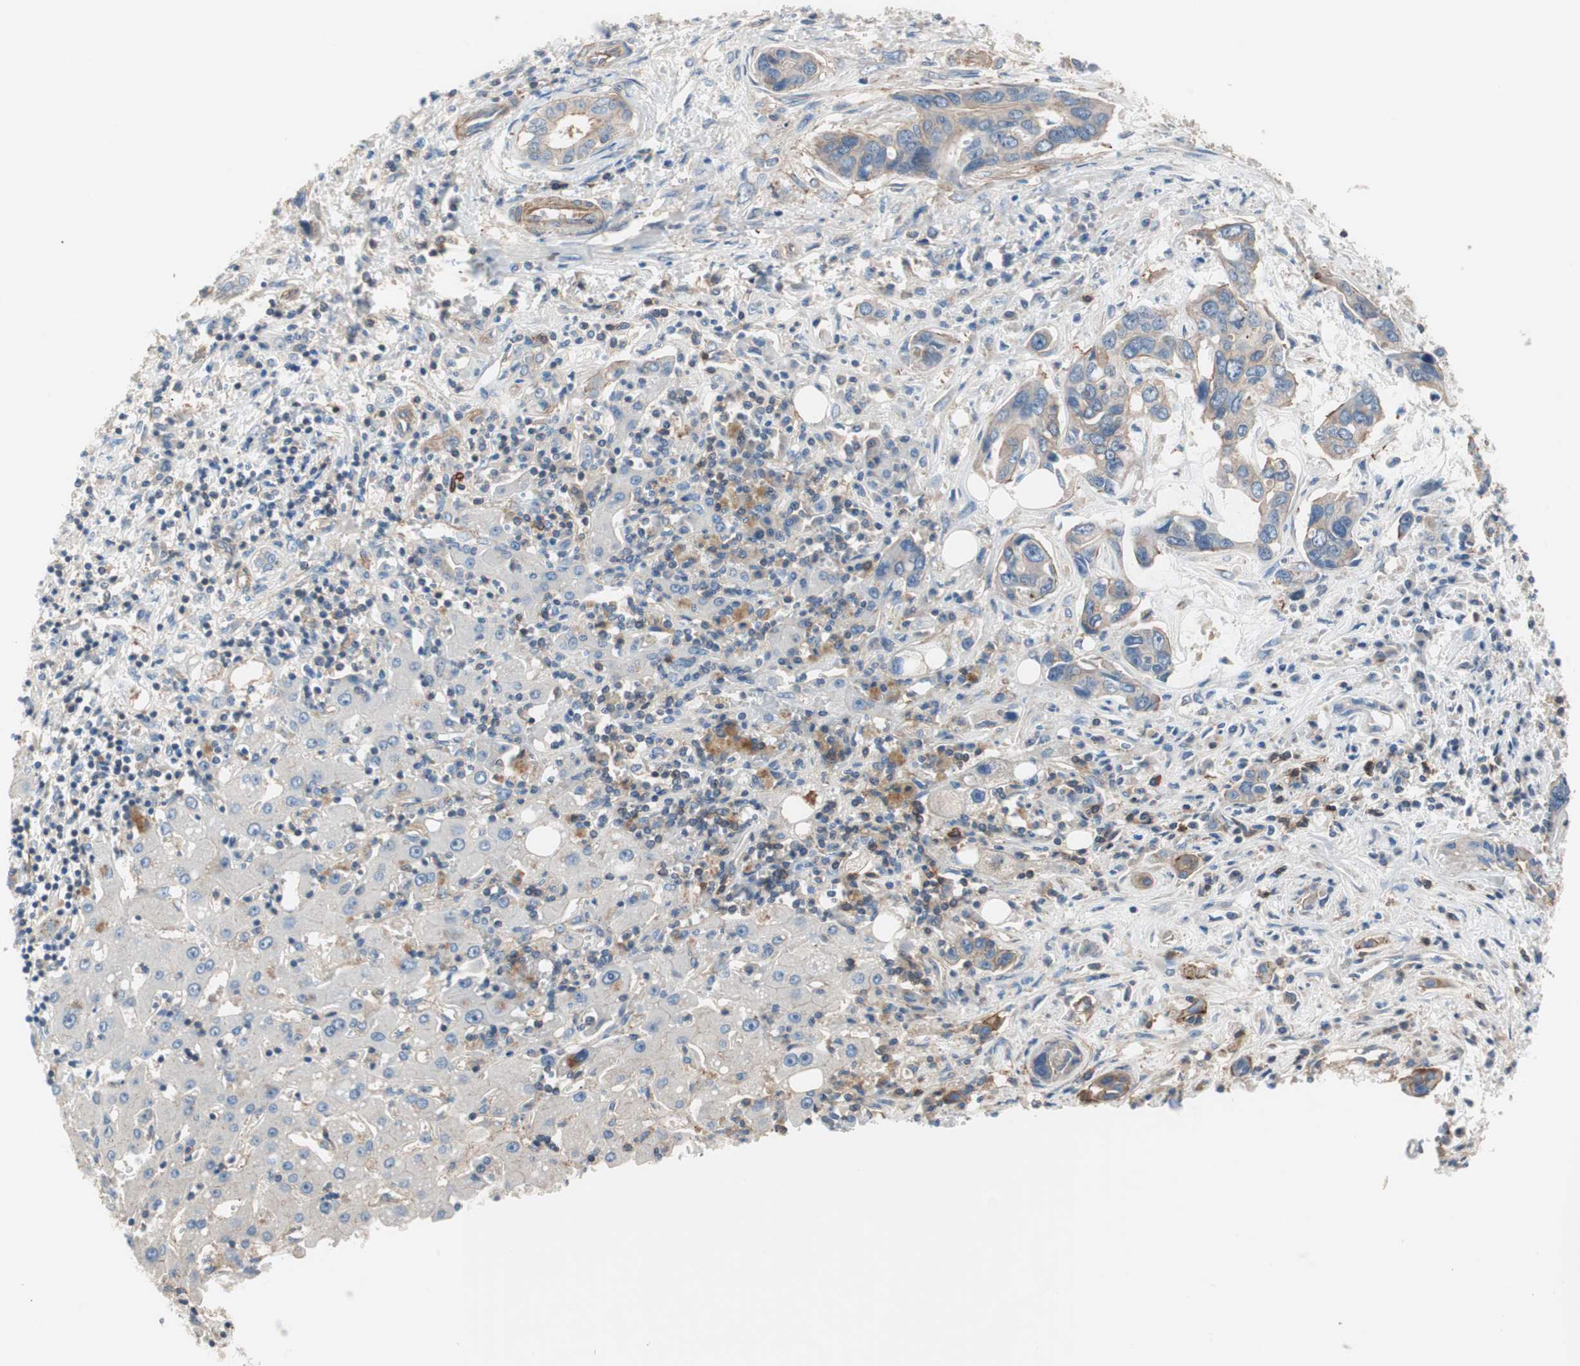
{"staining": {"intensity": "weak", "quantity": "25%-75%", "location": "cytoplasmic/membranous"}, "tissue": "liver cancer", "cell_type": "Tumor cells", "image_type": "cancer", "snomed": [{"axis": "morphology", "description": "Cholangiocarcinoma"}, {"axis": "topography", "description": "Liver"}], "caption": "Immunohistochemical staining of liver cholangiocarcinoma demonstrates weak cytoplasmic/membranous protein expression in about 25%-75% of tumor cells.", "gene": "GPR160", "patient": {"sex": "female", "age": 65}}